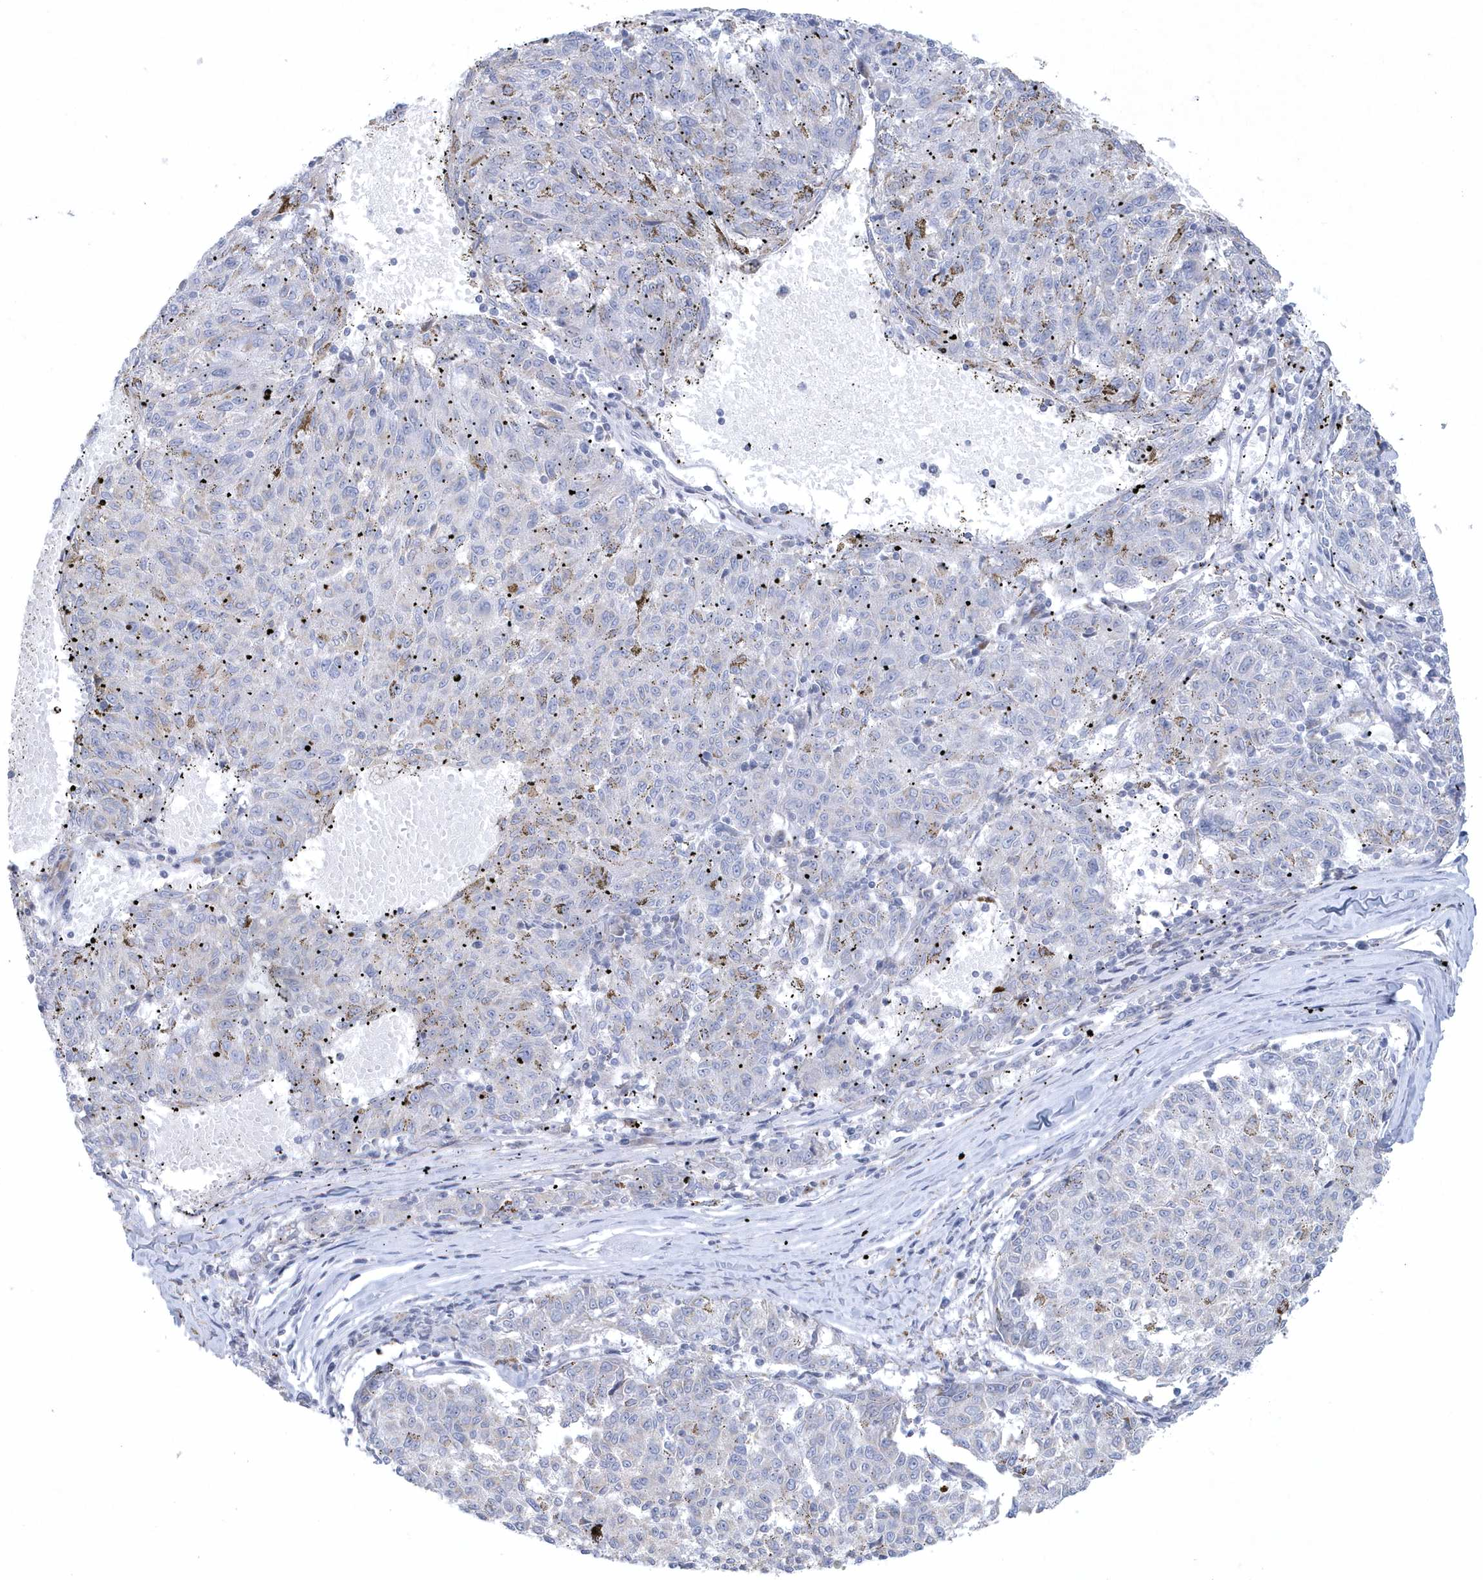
{"staining": {"intensity": "negative", "quantity": "none", "location": "none"}, "tissue": "melanoma", "cell_type": "Tumor cells", "image_type": "cancer", "snomed": [{"axis": "morphology", "description": "Malignant melanoma, NOS"}, {"axis": "topography", "description": "Skin"}], "caption": "DAB (3,3'-diaminobenzidine) immunohistochemical staining of human malignant melanoma shows no significant staining in tumor cells.", "gene": "NIPAL1", "patient": {"sex": "female", "age": 72}}